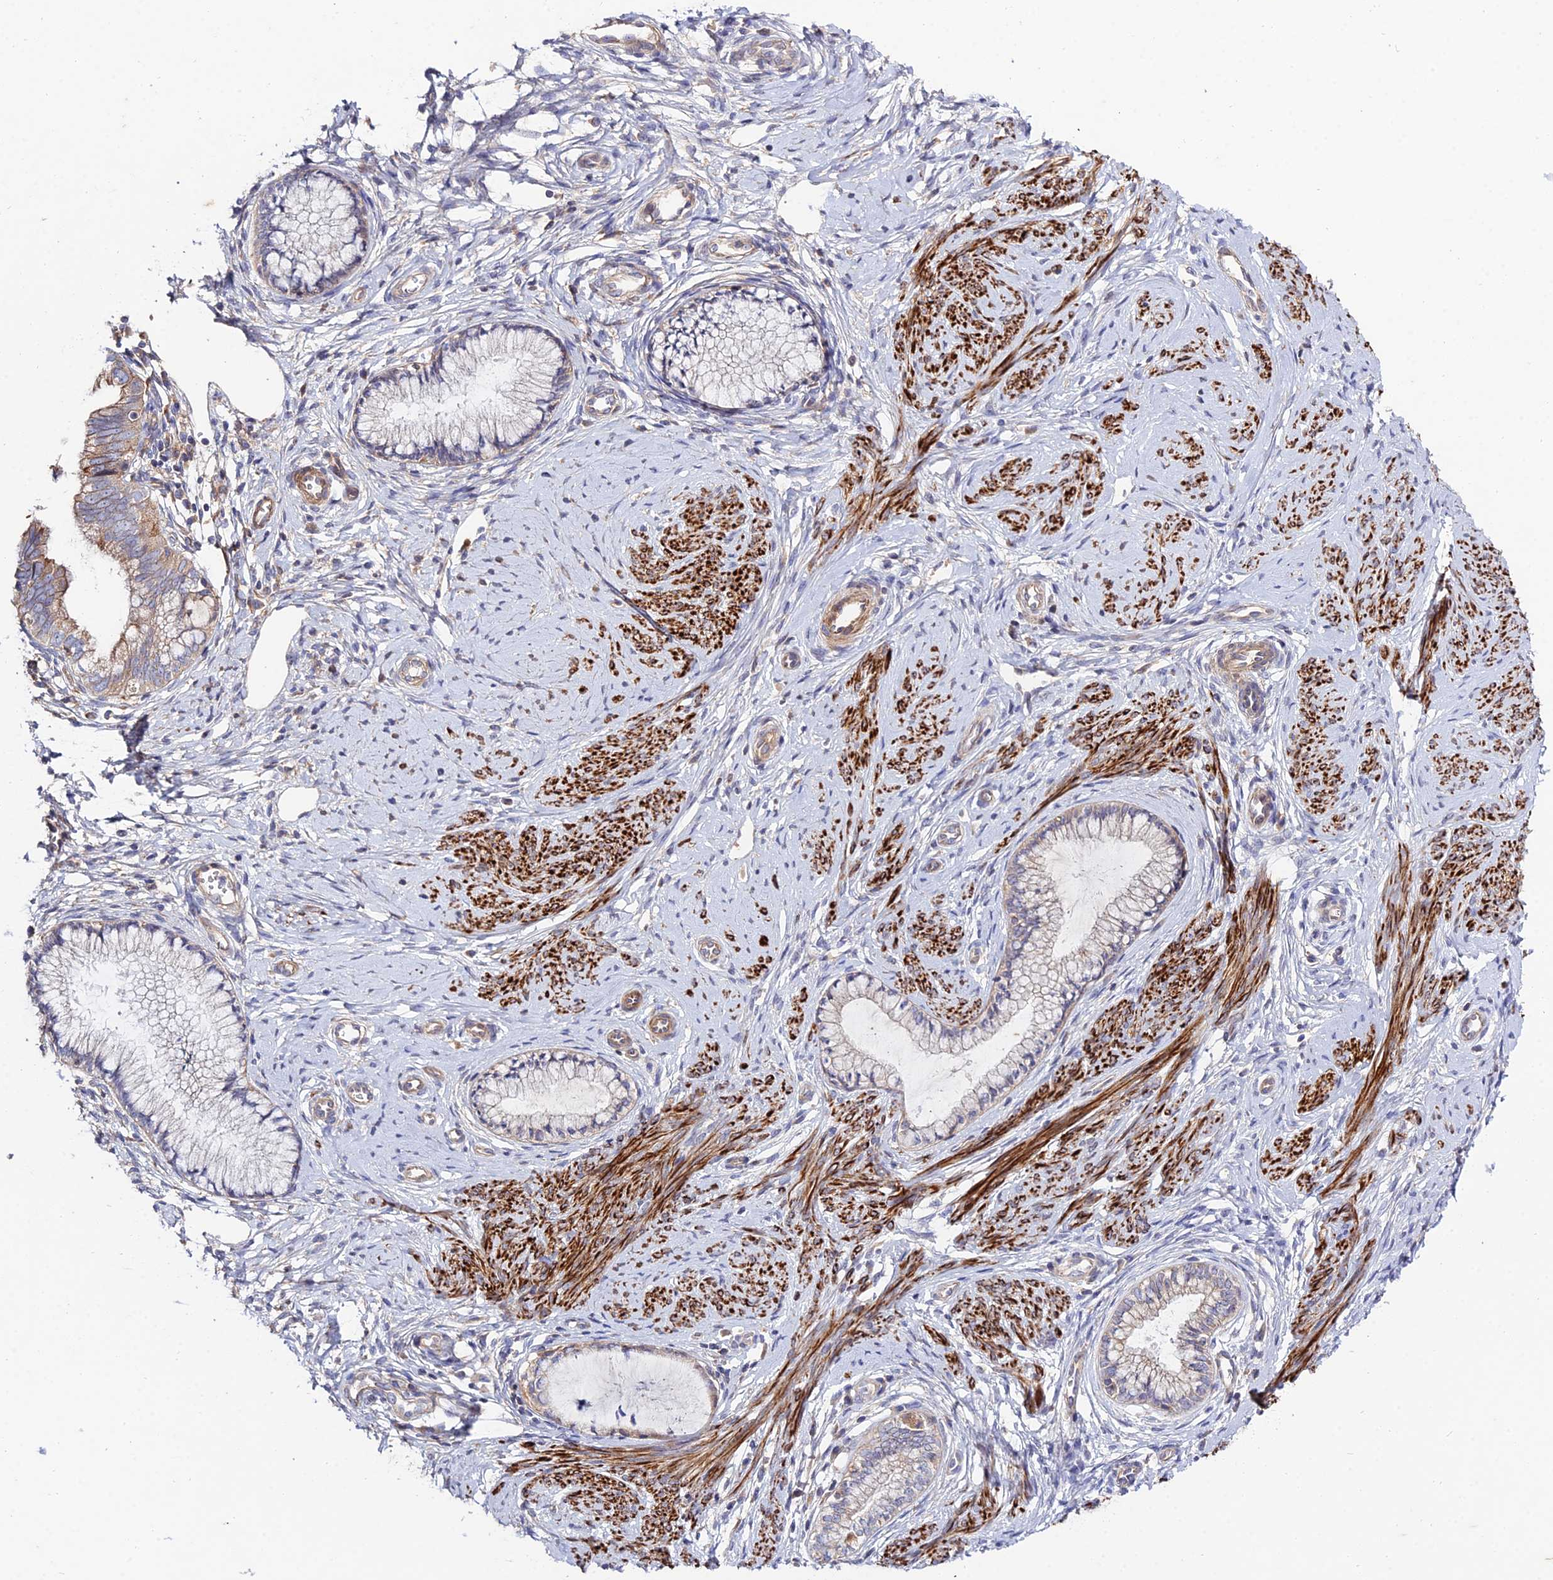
{"staining": {"intensity": "moderate", "quantity": "25%-75%", "location": "cytoplasmic/membranous"}, "tissue": "cervical cancer", "cell_type": "Tumor cells", "image_type": "cancer", "snomed": [{"axis": "morphology", "description": "Adenocarcinoma, NOS"}, {"axis": "topography", "description": "Cervix"}], "caption": "The image reveals immunohistochemical staining of cervical adenocarcinoma. There is moderate cytoplasmic/membranous expression is seen in approximately 25%-75% of tumor cells.", "gene": "ARL6IP1", "patient": {"sex": "female", "age": 36}}